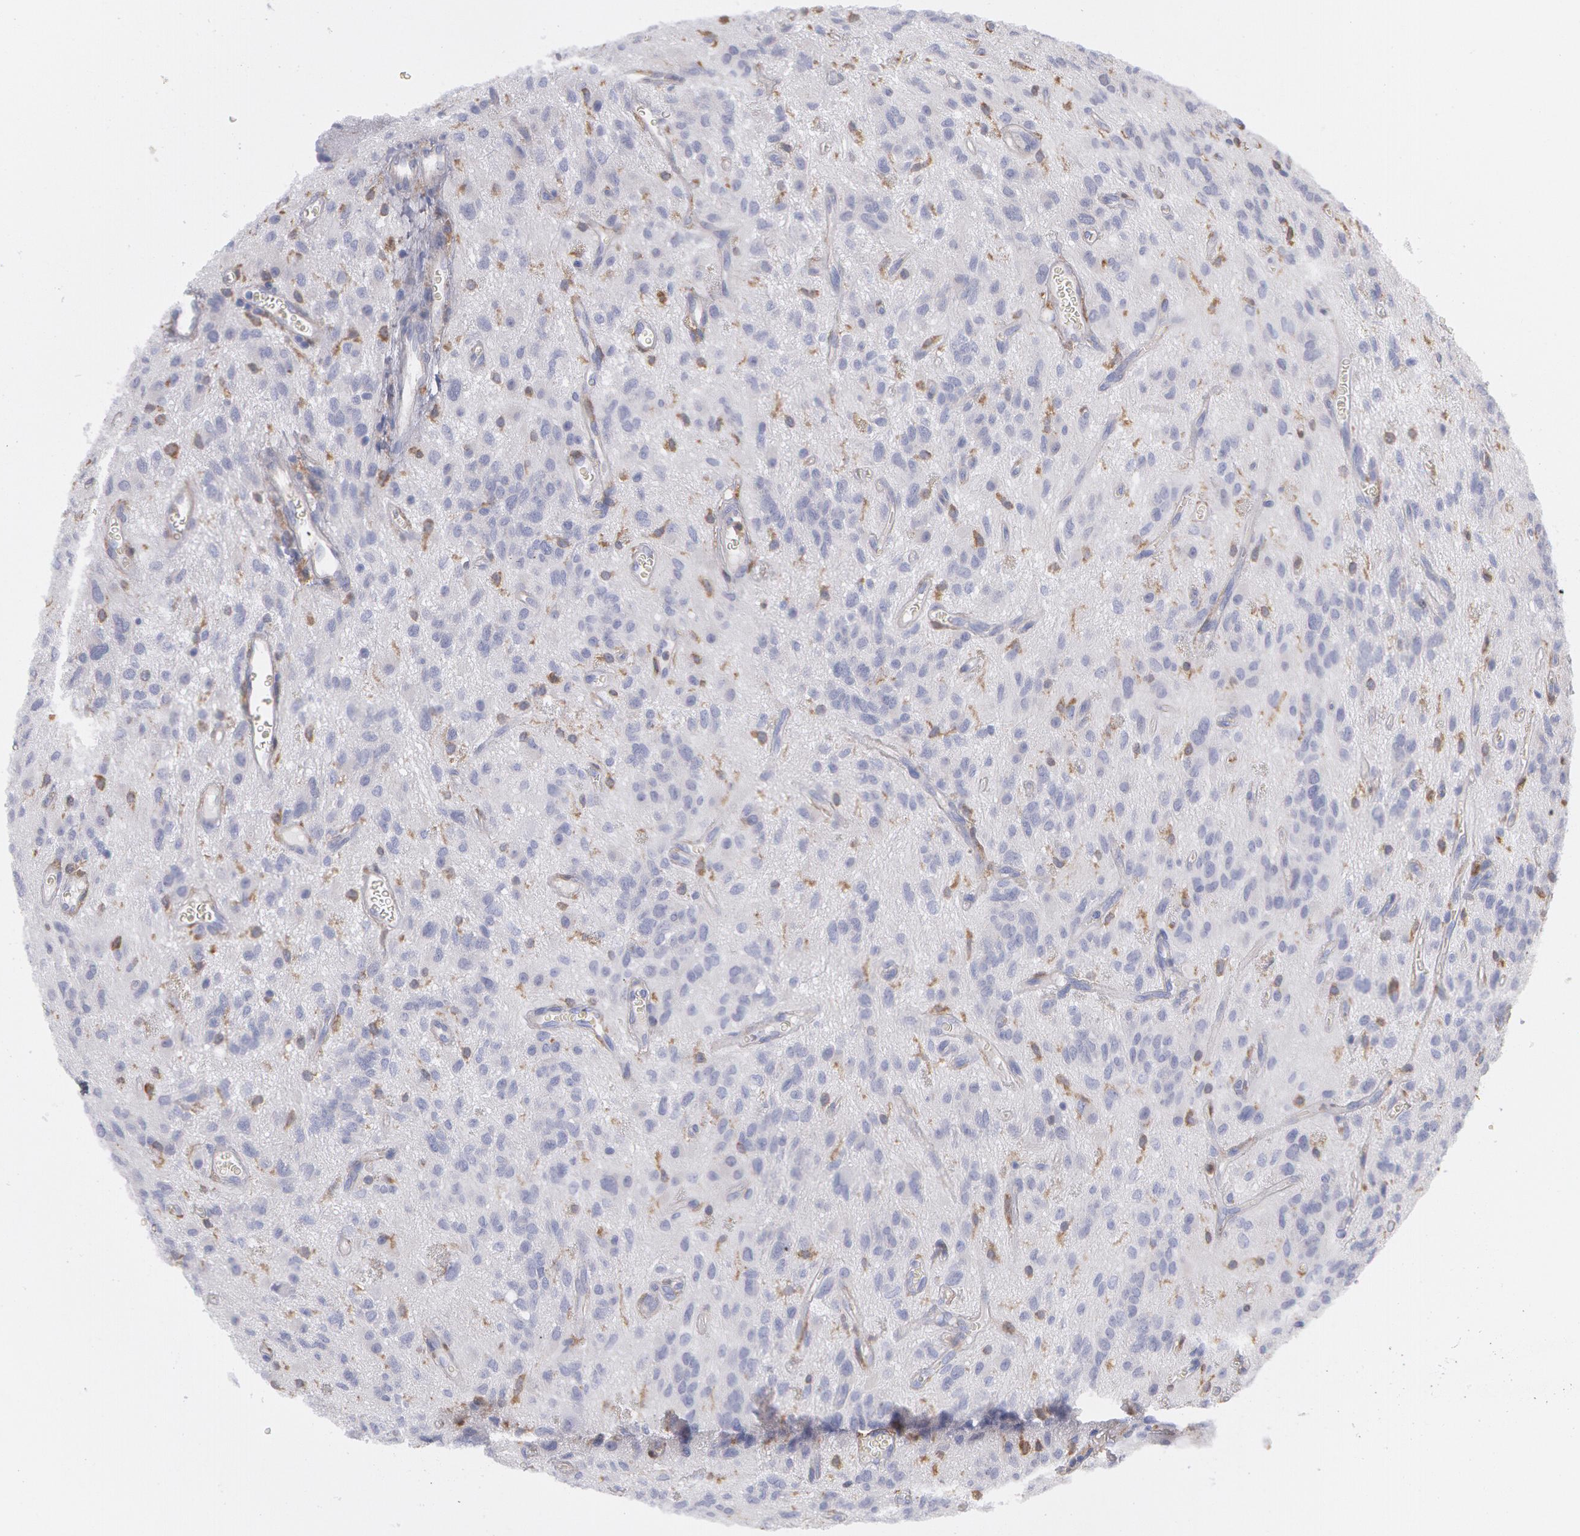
{"staining": {"intensity": "negative", "quantity": "none", "location": "none"}, "tissue": "glioma", "cell_type": "Tumor cells", "image_type": "cancer", "snomed": [{"axis": "morphology", "description": "Glioma, malignant, Low grade"}, {"axis": "topography", "description": "Brain"}], "caption": "Malignant glioma (low-grade) was stained to show a protein in brown. There is no significant positivity in tumor cells.", "gene": "SYK", "patient": {"sex": "female", "age": 15}}